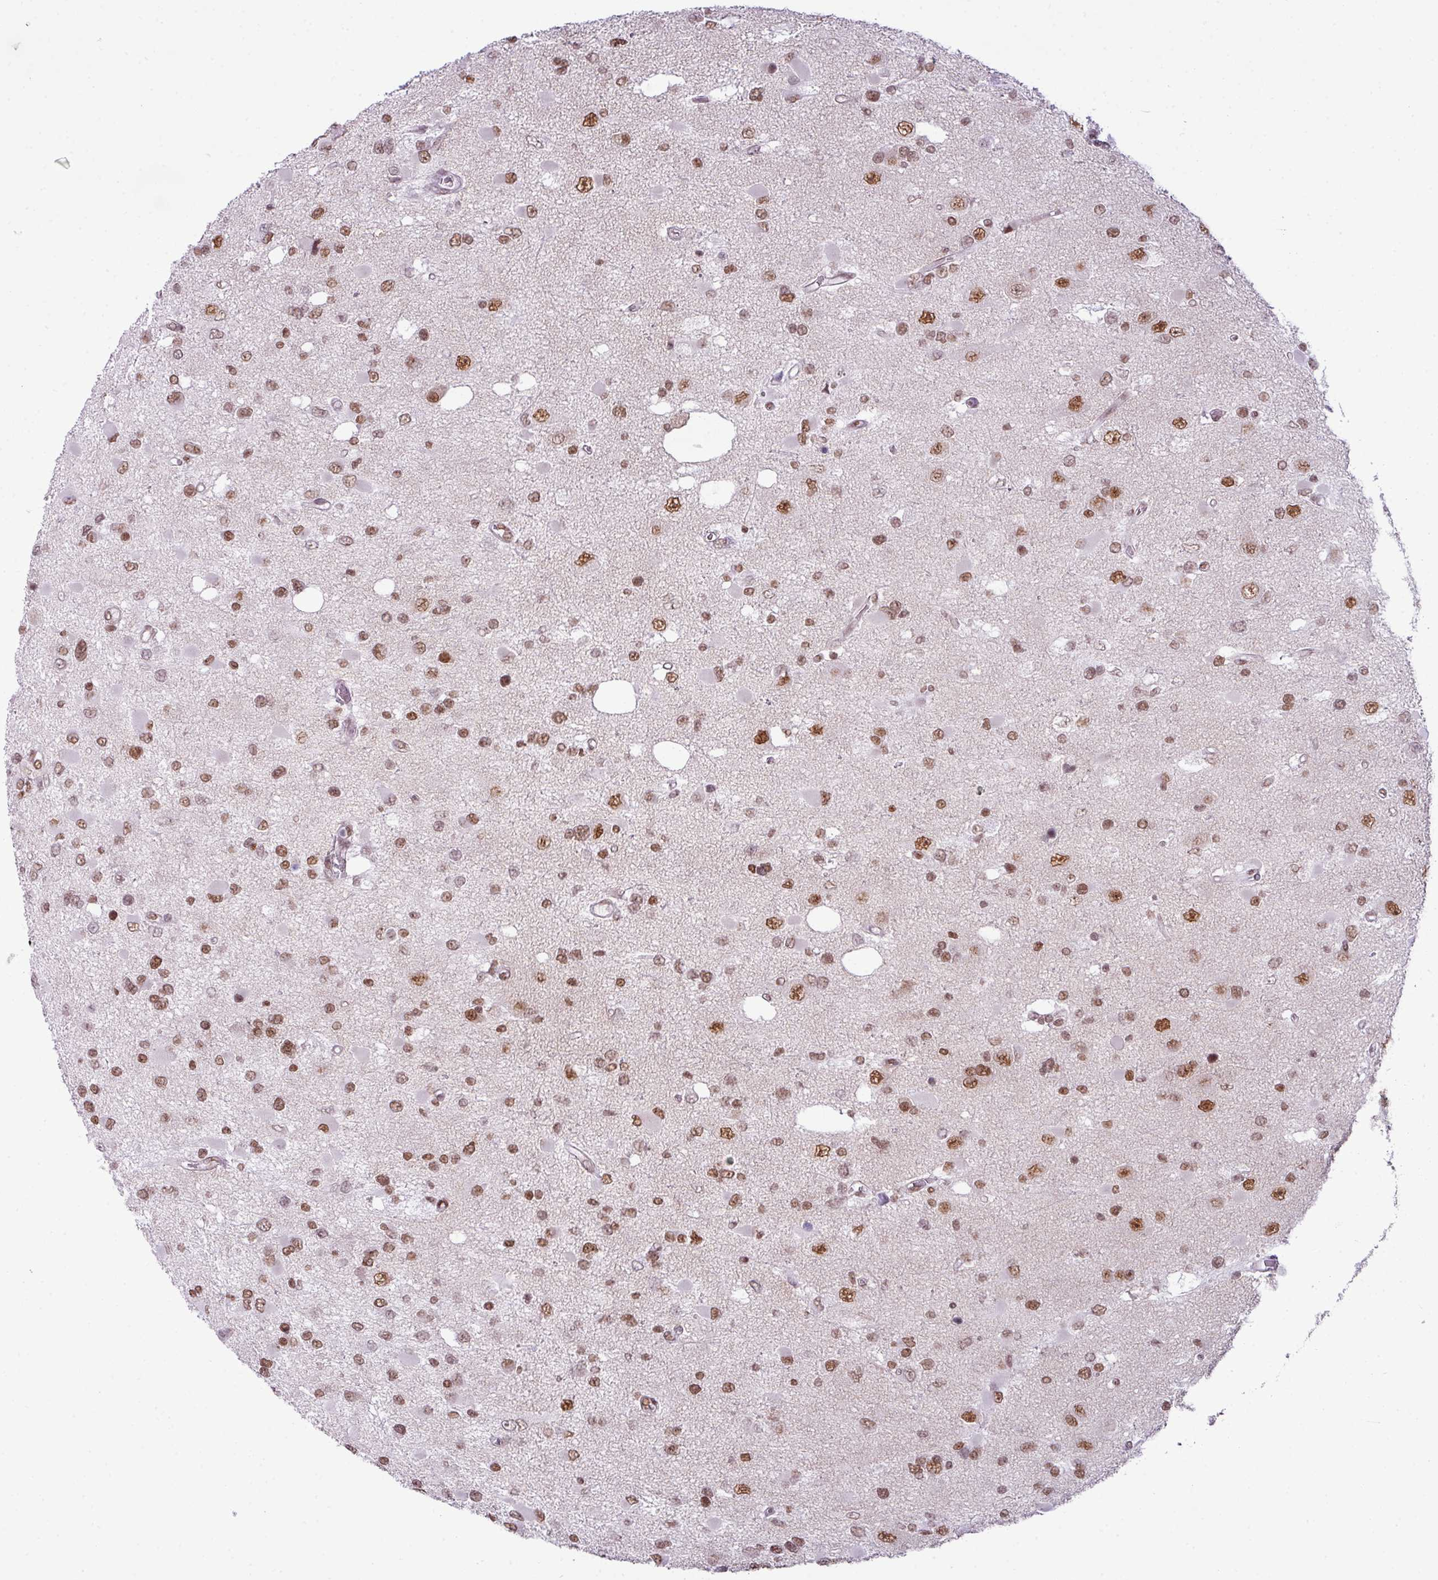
{"staining": {"intensity": "moderate", "quantity": ">75%", "location": "nuclear"}, "tissue": "glioma", "cell_type": "Tumor cells", "image_type": "cancer", "snomed": [{"axis": "morphology", "description": "Glioma, malignant, High grade"}, {"axis": "topography", "description": "Brain"}], "caption": "Human malignant glioma (high-grade) stained with a protein marker demonstrates moderate staining in tumor cells.", "gene": "ARL6IP4", "patient": {"sex": "male", "age": 53}}